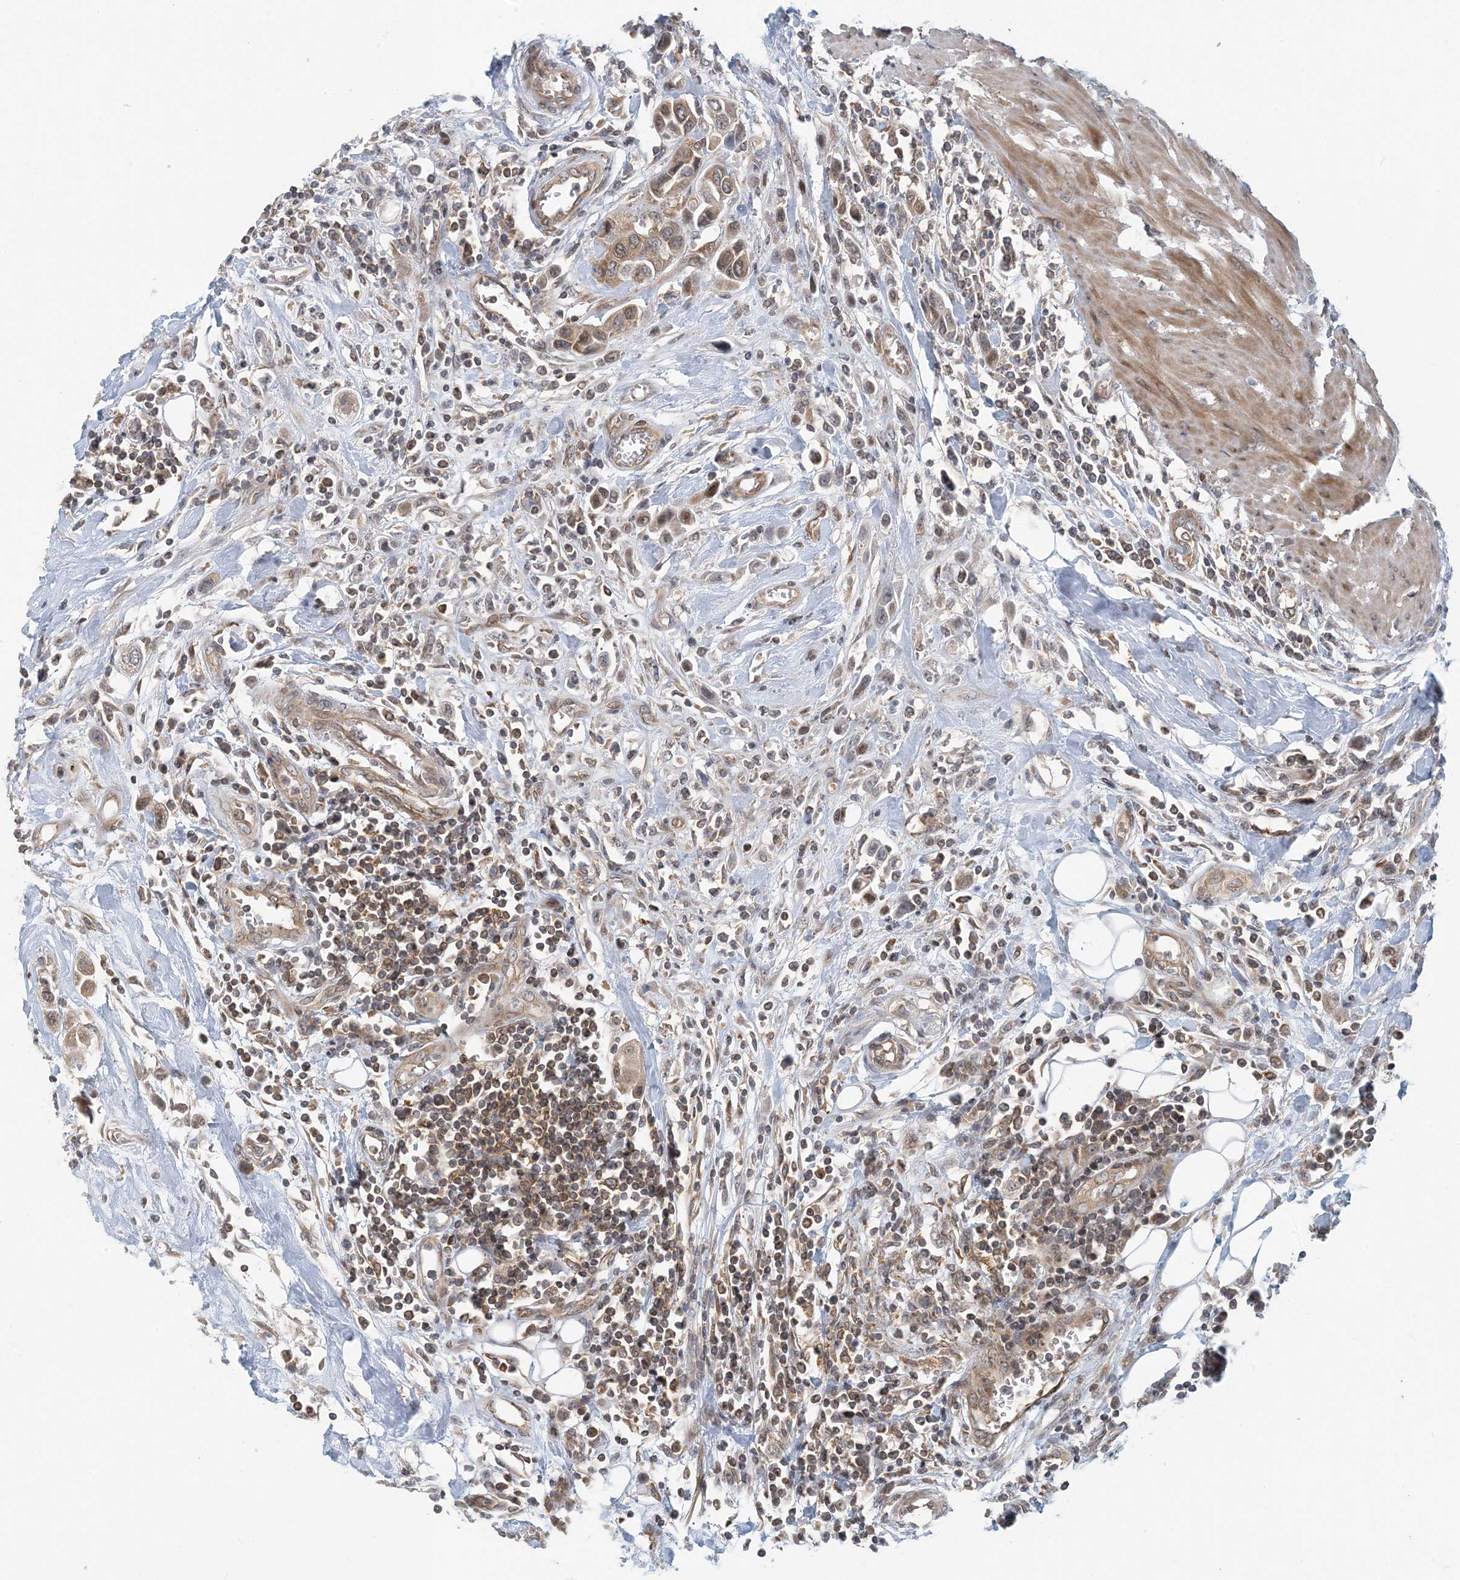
{"staining": {"intensity": "weak", "quantity": ">75%", "location": "cytoplasmic/membranous"}, "tissue": "urothelial cancer", "cell_type": "Tumor cells", "image_type": "cancer", "snomed": [{"axis": "morphology", "description": "Urothelial carcinoma, High grade"}, {"axis": "topography", "description": "Urinary bladder"}], "caption": "The micrograph shows staining of urothelial cancer, revealing weak cytoplasmic/membranous protein staining (brown color) within tumor cells. The staining was performed using DAB (3,3'-diaminobenzidine) to visualize the protein expression in brown, while the nuclei were stained in blue with hematoxylin (Magnification: 20x).", "gene": "ATP13A2", "patient": {"sex": "male", "age": 50}}